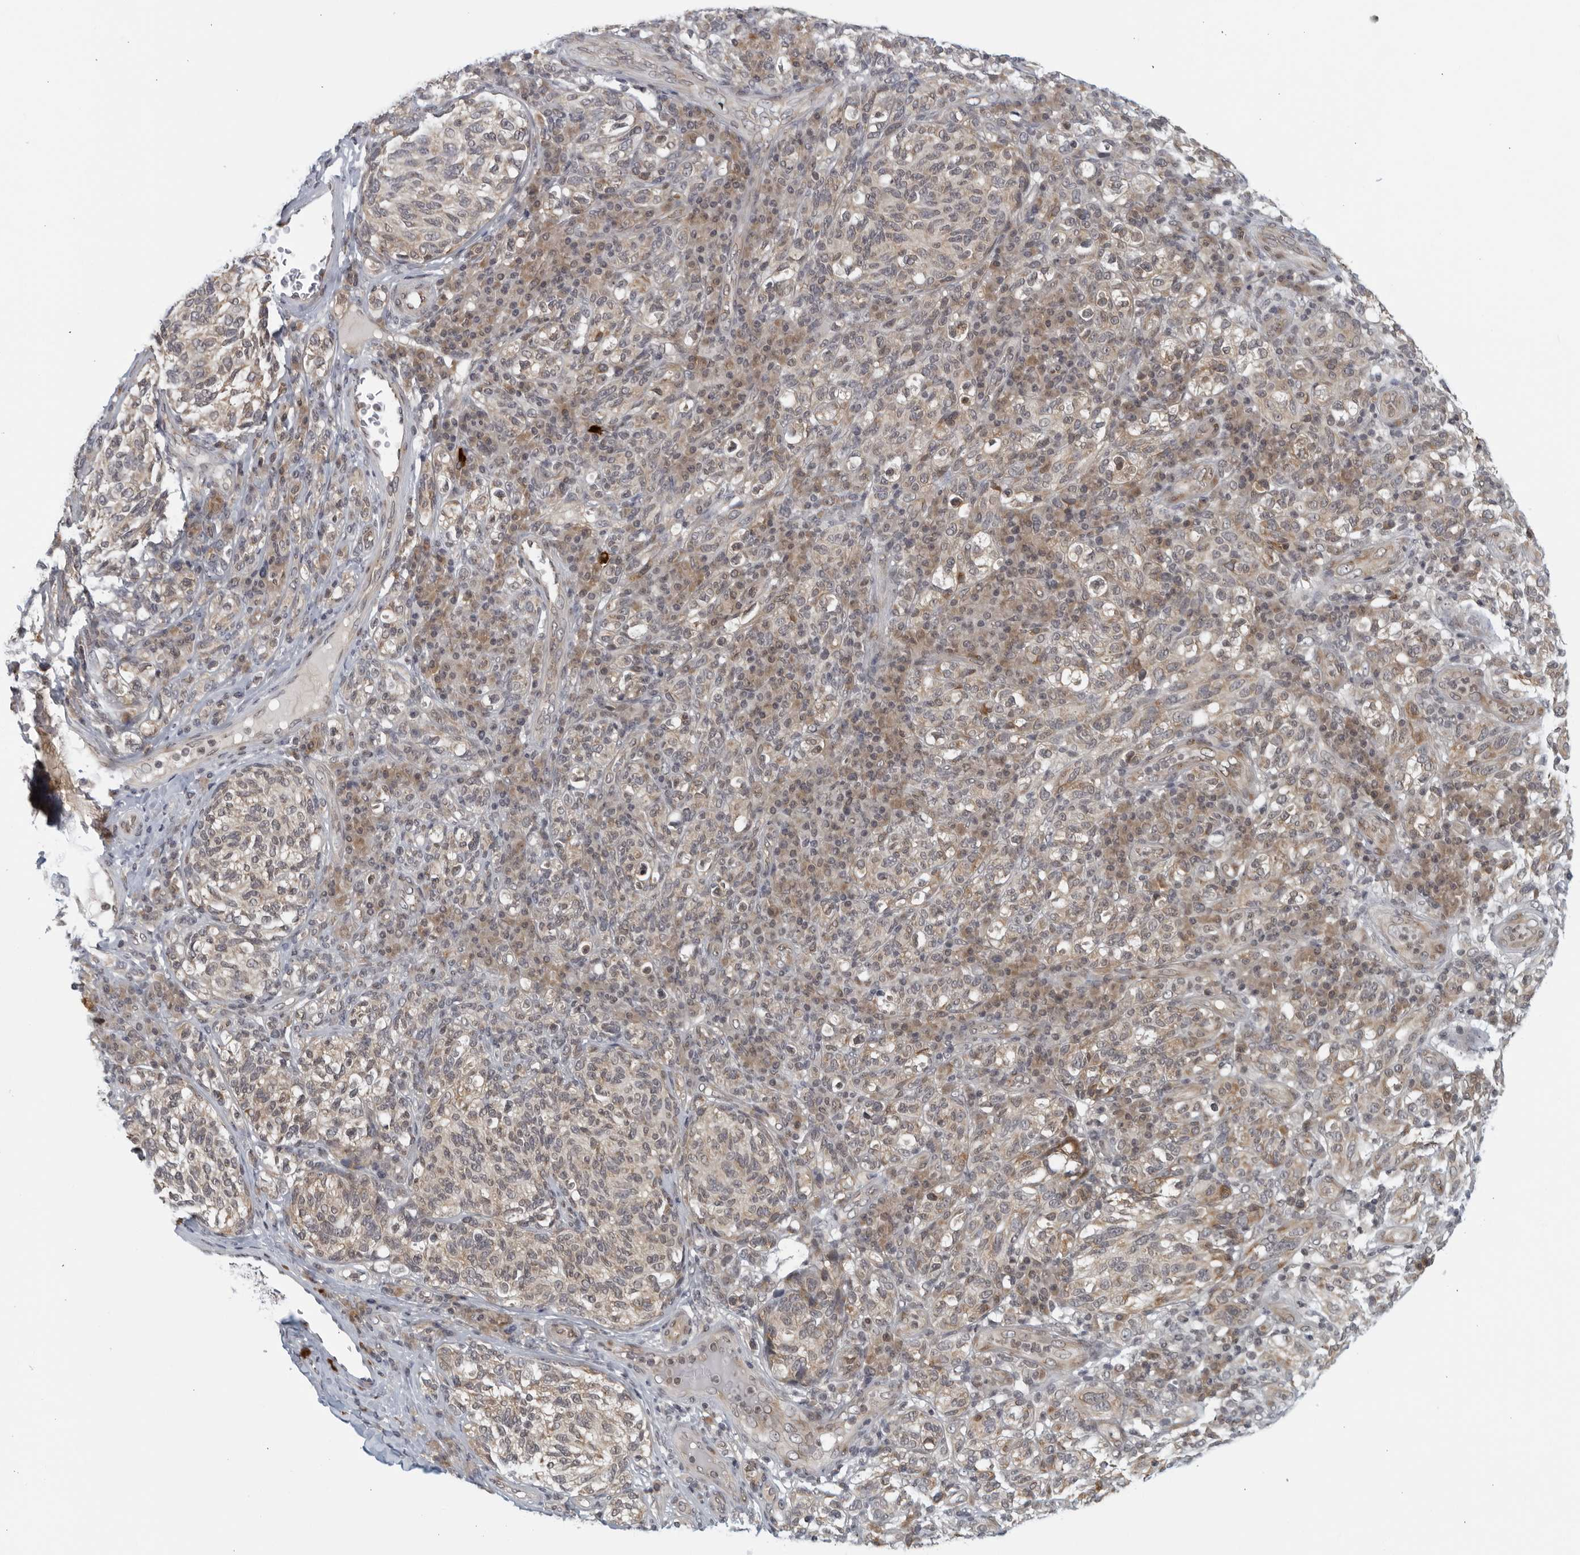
{"staining": {"intensity": "negative", "quantity": "none", "location": "none"}, "tissue": "melanoma", "cell_type": "Tumor cells", "image_type": "cancer", "snomed": [{"axis": "morphology", "description": "Malignant melanoma, NOS"}, {"axis": "topography", "description": "Skin"}], "caption": "Protein analysis of malignant melanoma exhibits no significant positivity in tumor cells. The staining was performed using DAB (3,3'-diaminobenzidine) to visualize the protein expression in brown, while the nuclei were stained in blue with hematoxylin (Magnification: 20x).", "gene": "RC3H1", "patient": {"sex": "female", "age": 73}}